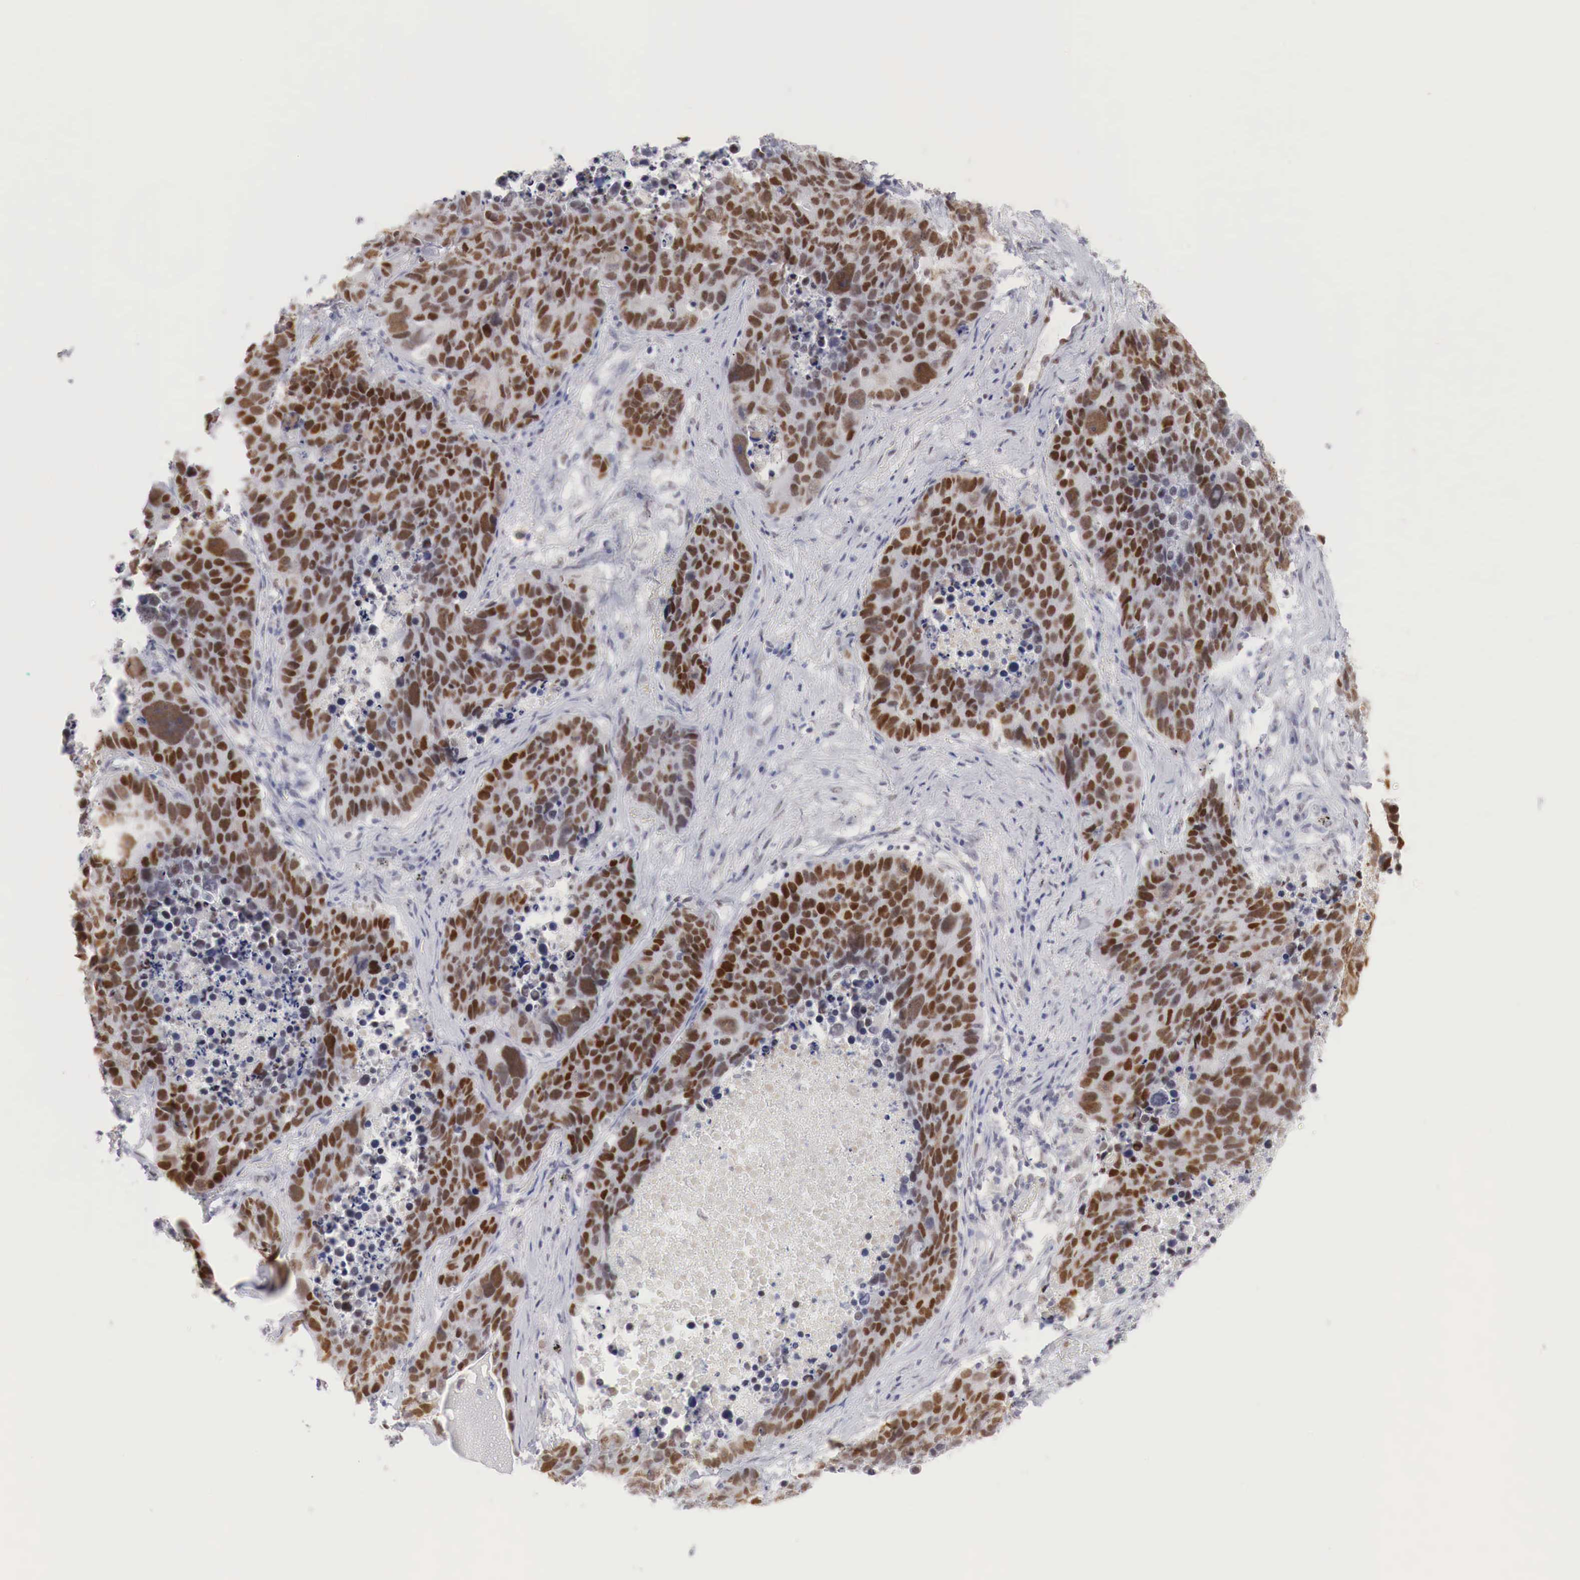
{"staining": {"intensity": "strong", "quantity": ">75%", "location": "nuclear"}, "tissue": "lung cancer", "cell_type": "Tumor cells", "image_type": "cancer", "snomed": [{"axis": "morphology", "description": "Carcinoid, malignant, NOS"}, {"axis": "topography", "description": "Lung"}], "caption": "Protein staining reveals strong nuclear expression in approximately >75% of tumor cells in lung cancer (carcinoid (malignant)).", "gene": "FOXP2", "patient": {"sex": "male", "age": 60}}